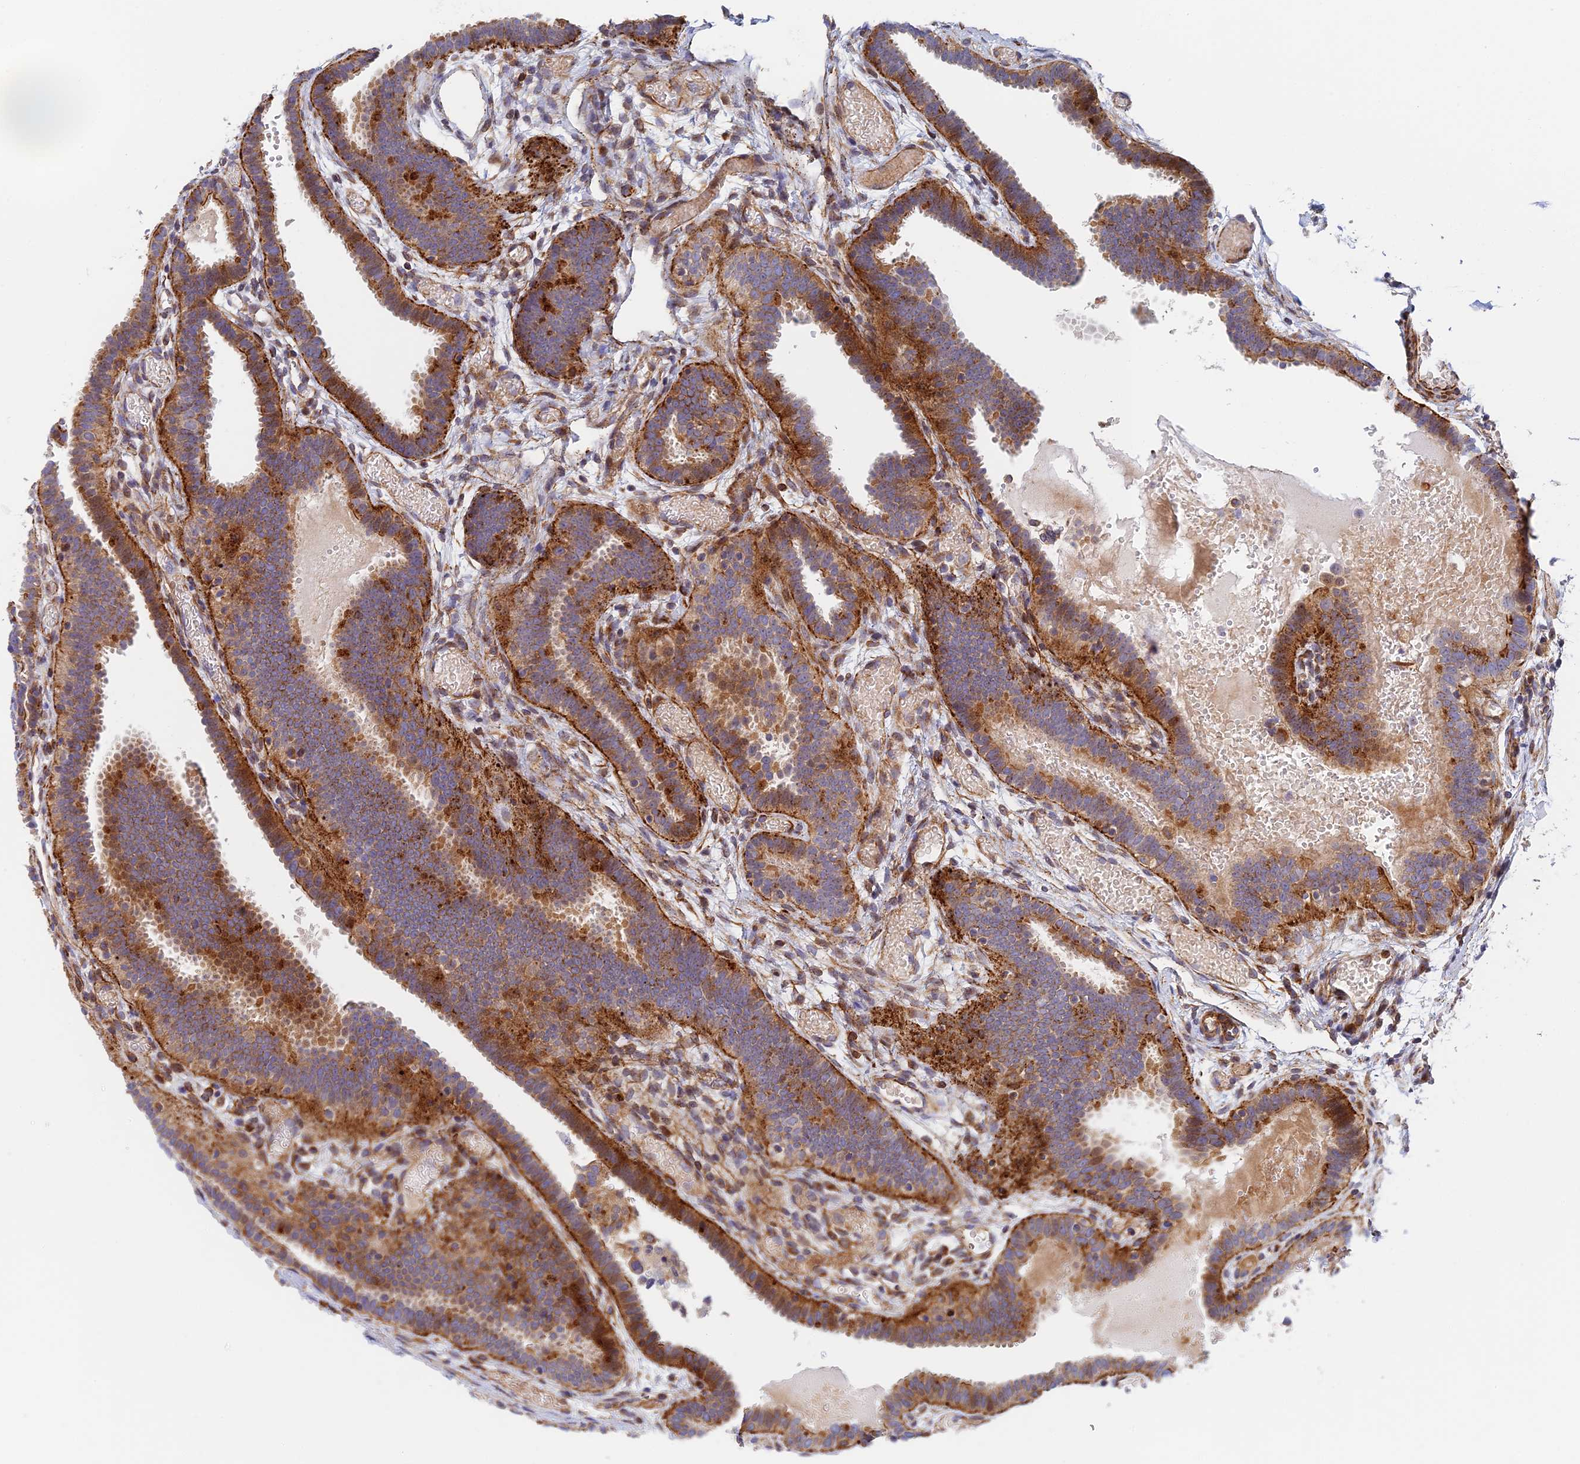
{"staining": {"intensity": "moderate", "quantity": ">75%", "location": "cytoplasmic/membranous"}, "tissue": "fallopian tube", "cell_type": "Glandular cells", "image_type": "normal", "snomed": [{"axis": "morphology", "description": "Normal tissue, NOS"}, {"axis": "topography", "description": "Fallopian tube"}], "caption": "An image showing moderate cytoplasmic/membranous positivity in approximately >75% of glandular cells in unremarkable fallopian tube, as visualized by brown immunohistochemical staining.", "gene": "PPP2R3C", "patient": {"sex": "female", "age": 37}}